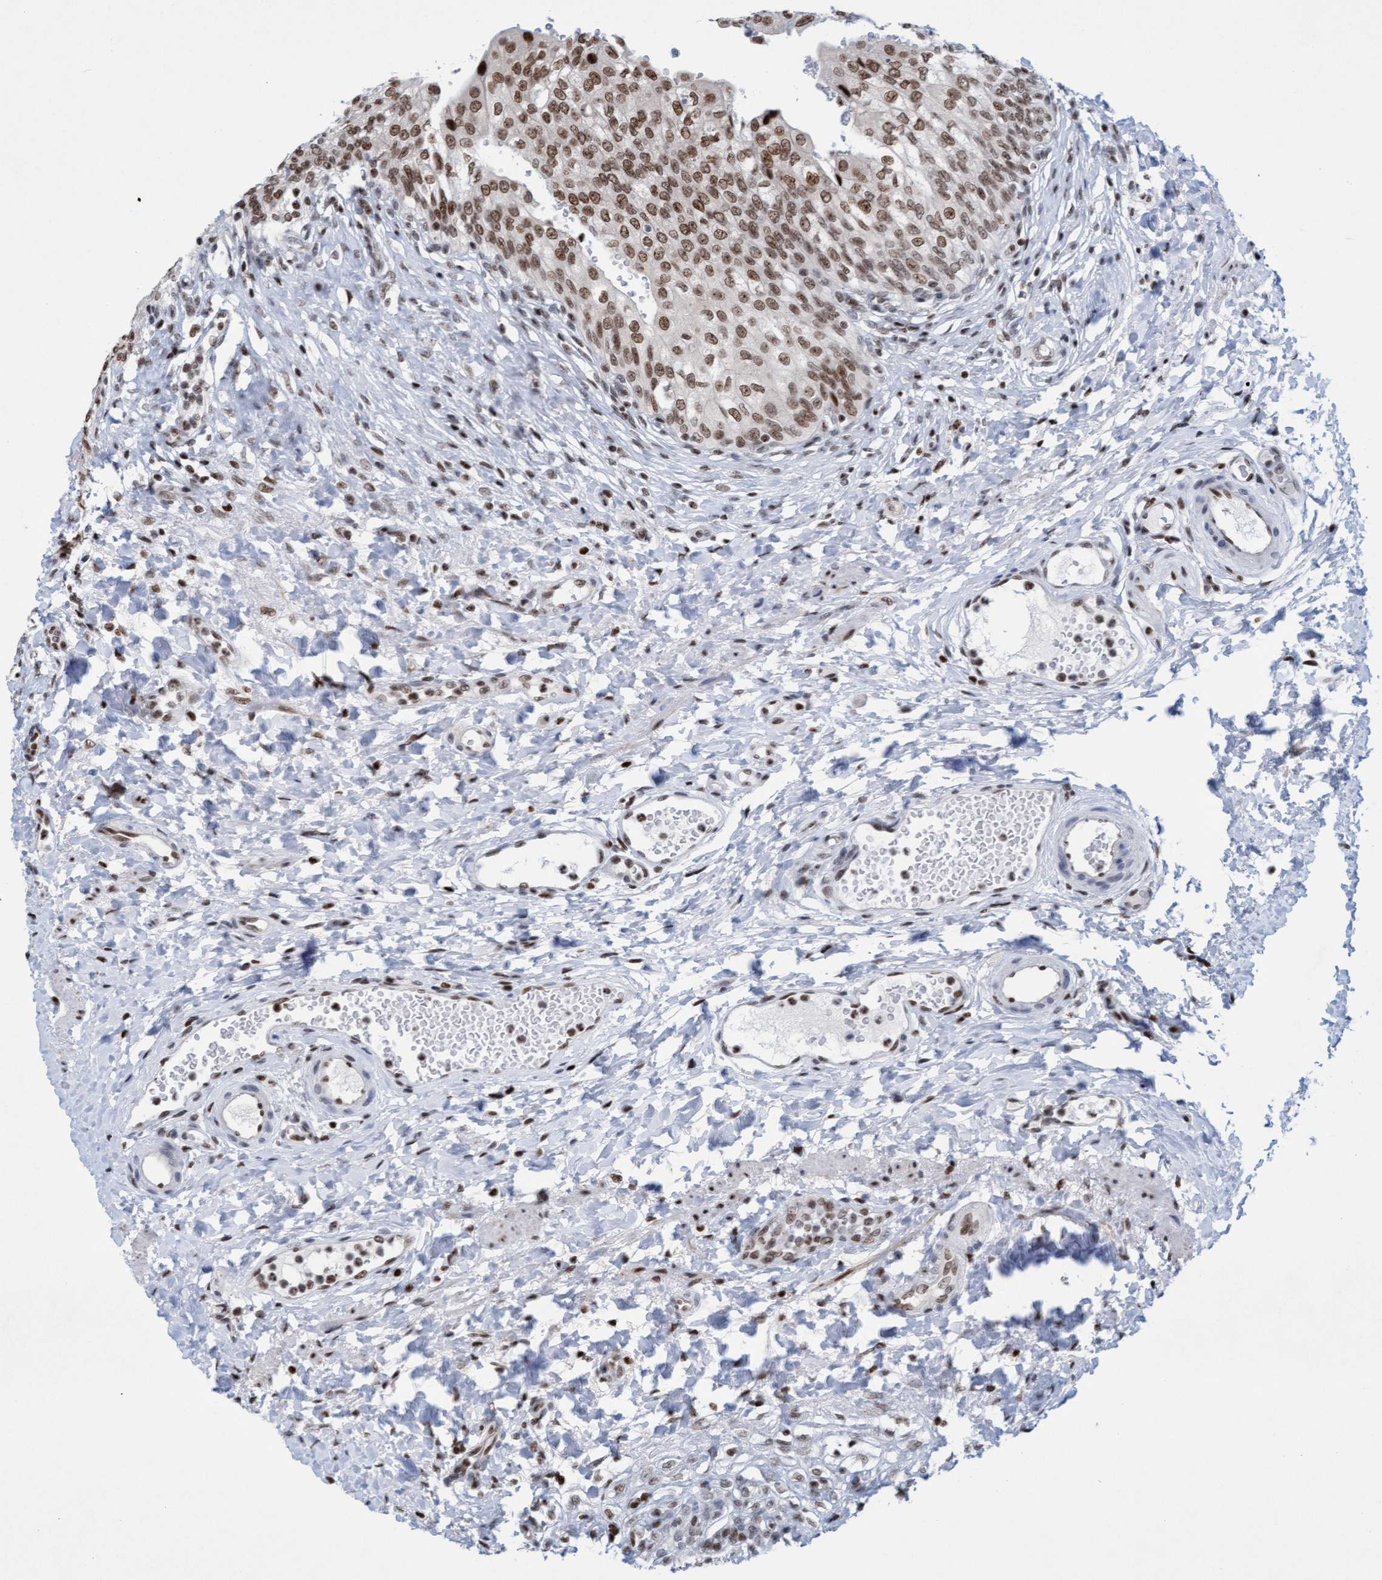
{"staining": {"intensity": "strong", "quantity": ">75%", "location": "nuclear"}, "tissue": "urinary bladder", "cell_type": "Urothelial cells", "image_type": "normal", "snomed": [{"axis": "morphology", "description": "Urothelial carcinoma, High grade"}, {"axis": "topography", "description": "Urinary bladder"}], "caption": "Immunohistochemistry (DAB (3,3'-diaminobenzidine)) staining of benign urinary bladder displays strong nuclear protein expression in about >75% of urothelial cells. (IHC, brightfield microscopy, high magnification).", "gene": "GLRX2", "patient": {"sex": "male", "age": 46}}